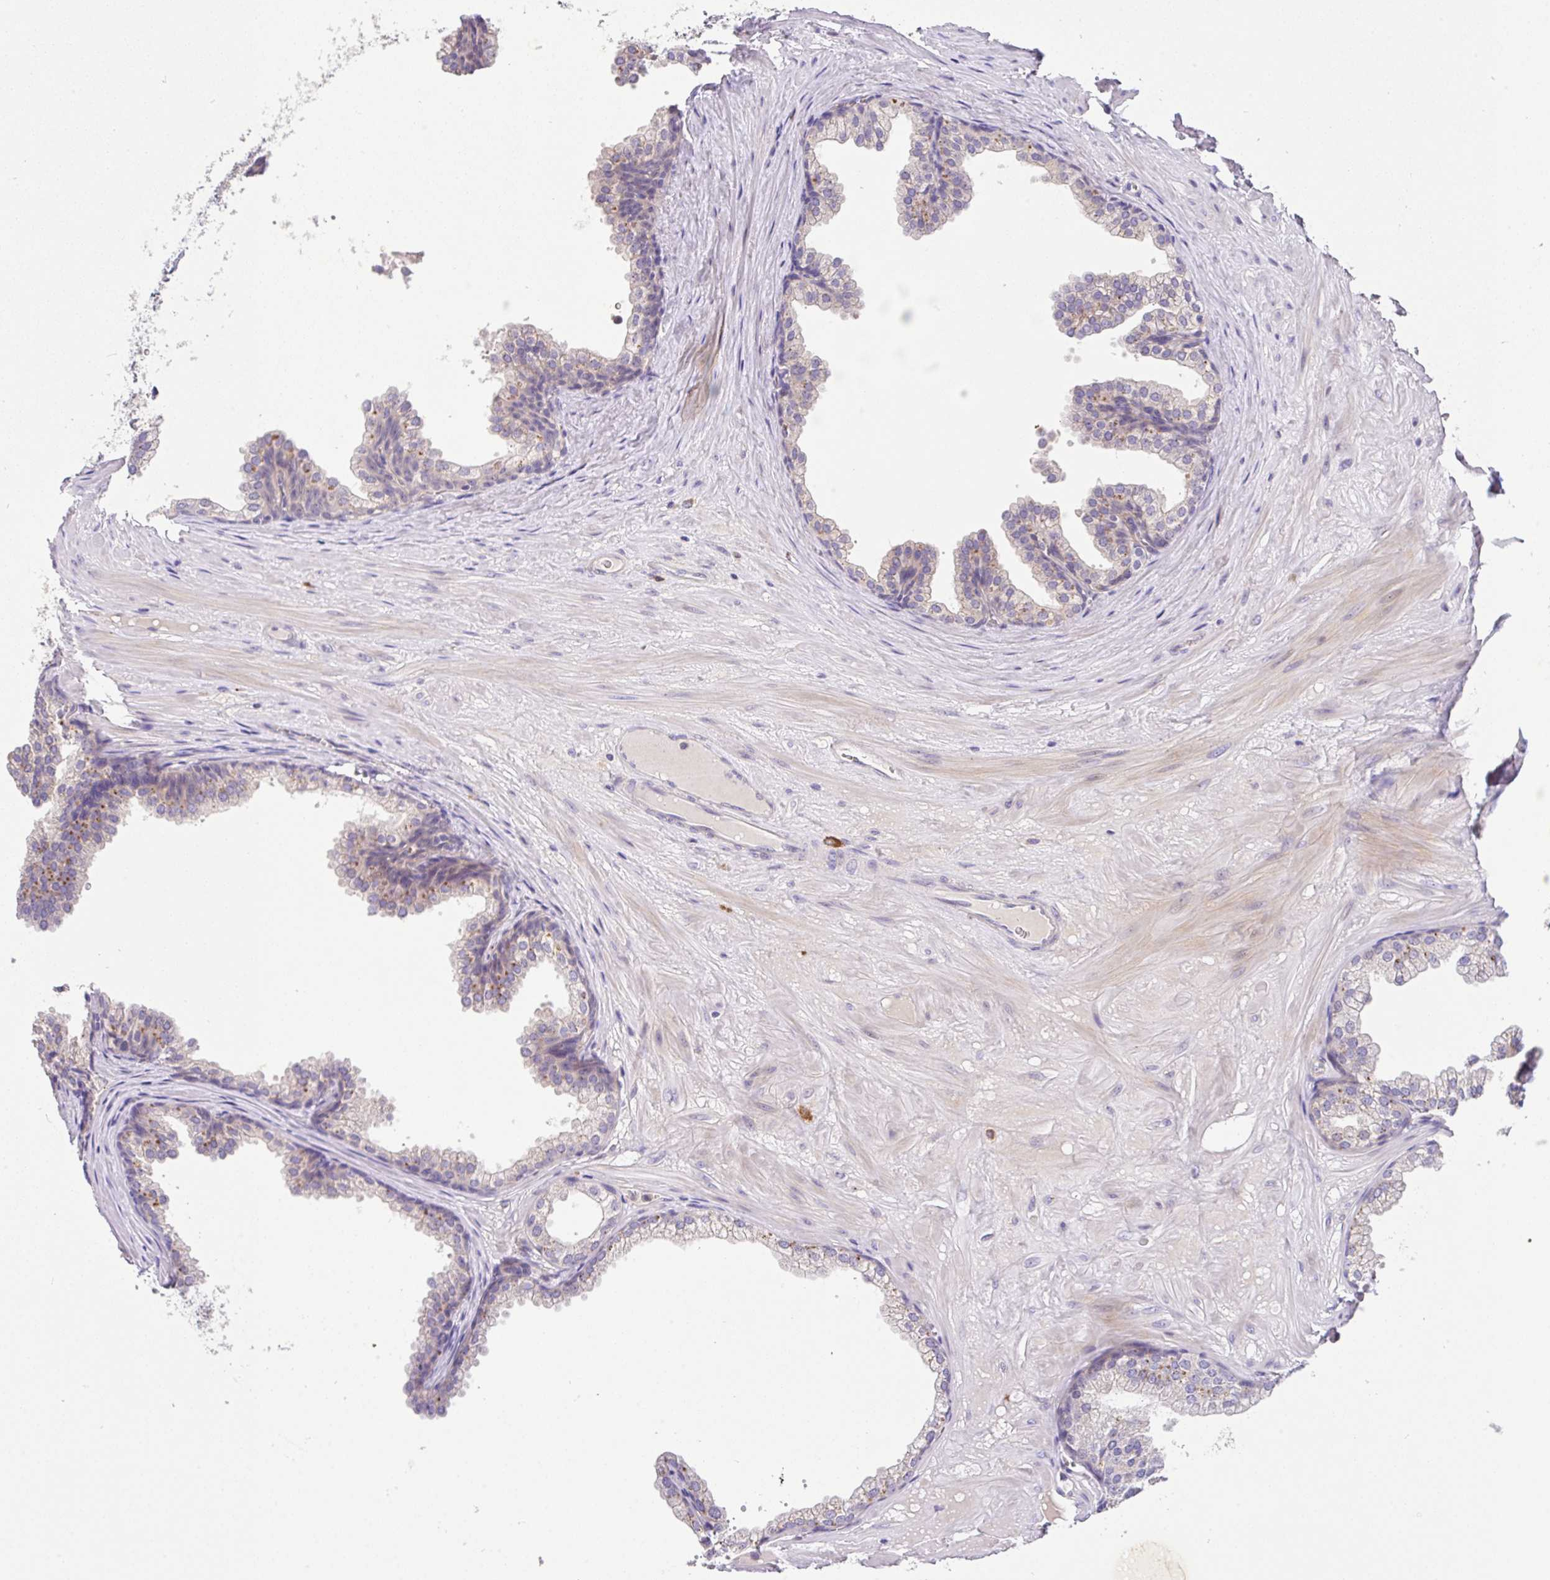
{"staining": {"intensity": "moderate", "quantity": "<25%", "location": "cytoplasmic/membranous"}, "tissue": "prostate", "cell_type": "Glandular cells", "image_type": "normal", "snomed": [{"axis": "morphology", "description": "Normal tissue, NOS"}, {"axis": "topography", "description": "Prostate"}], "caption": "A low amount of moderate cytoplasmic/membranous expression is seen in approximately <25% of glandular cells in unremarkable prostate.", "gene": "EPN3", "patient": {"sex": "male", "age": 37}}